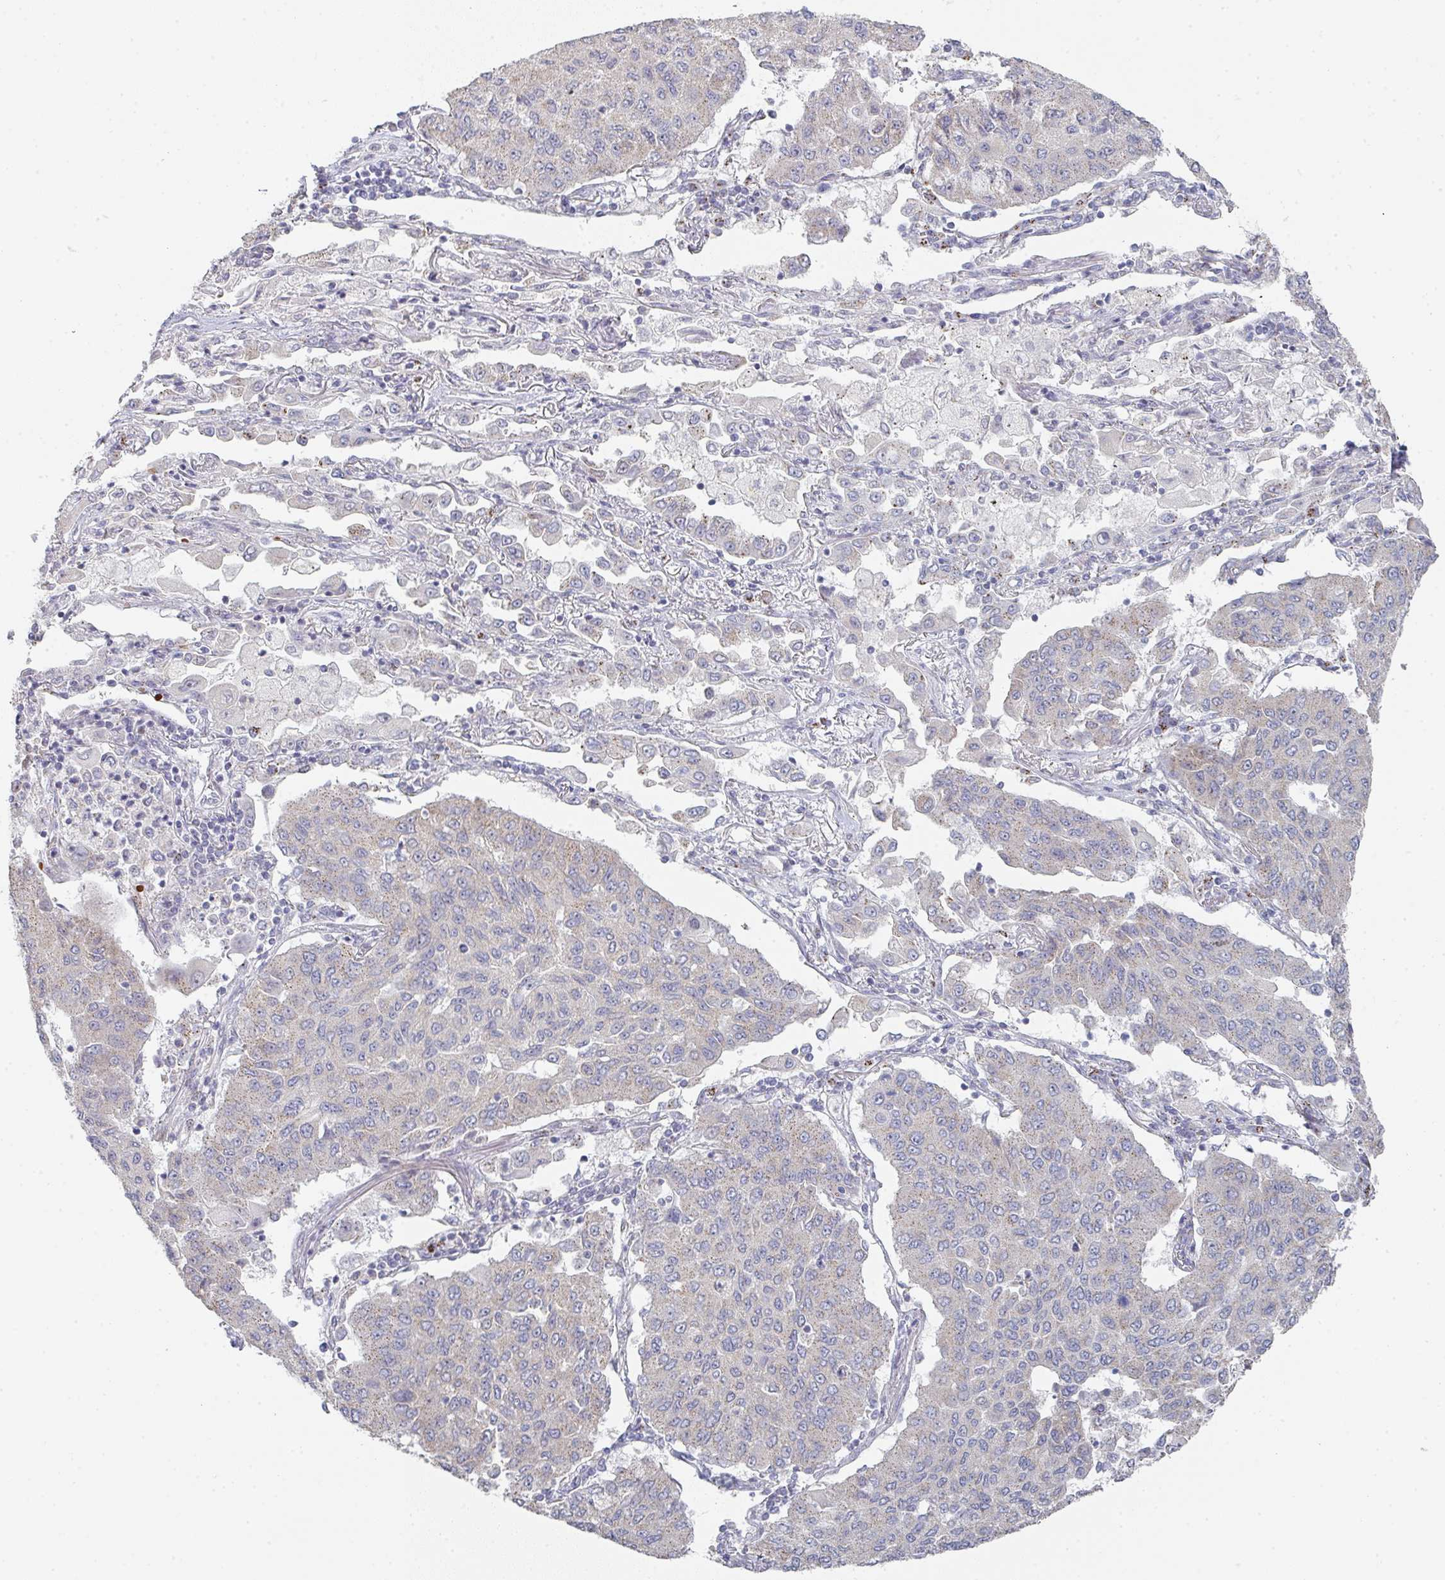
{"staining": {"intensity": "negative", "quantity": "none", "location": "none"}, "tissue": "lung cancer", "cell_type": "Tumor cells", "image_type": "cancer", "snomed": [{"axis": "morphology", "description": "Squamous cell carcinoma, NOS"}, {"axis": "topography", "description": "Lung"}], "caption": "An immunohistochemistry image of lung squamous cell carcinoma is shown. There is no staining in tumor cells of lung squamous cell carcinoma.", "gene": "ZNF526", "patient": {"sex": "male", "age": 74}}